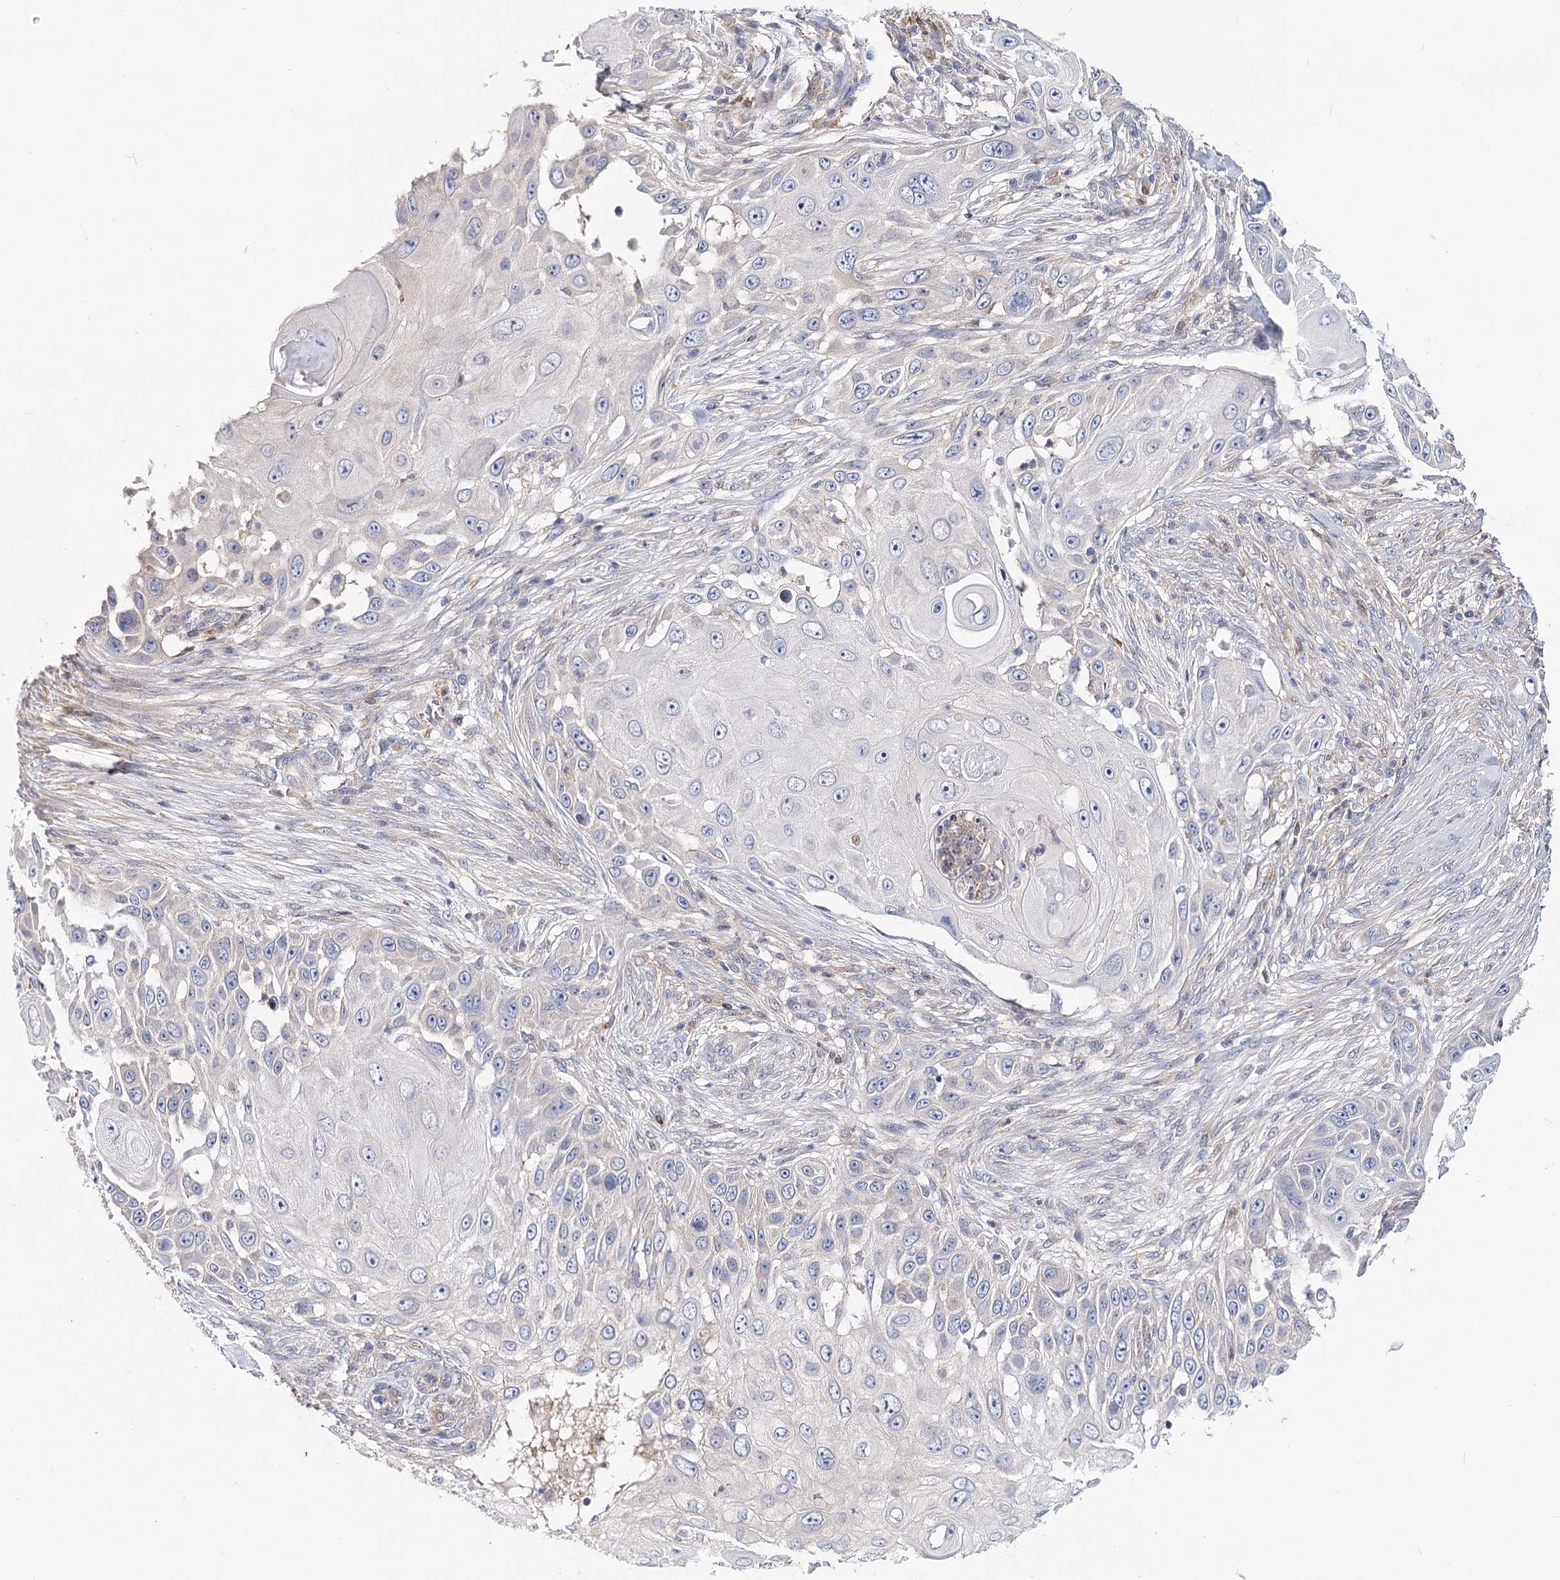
{"staining": {"intensity": "negative", "quantity": "none", "location": "none"}, "tissue": "skin cancer", "cell_type": "Tumor cells", "image_type": "cancer", "snomed": [{"axis": "morphology", "description": "Squamous cell carcinoma, NOS"}, {"axis": "topography", "description": "Skin"}], "caption": "Micrograph shows no protein positivity in tumor cells of skin cancer tissue.", "gene": "UGP2", "patient": {"sex": "female", "age": 44}}